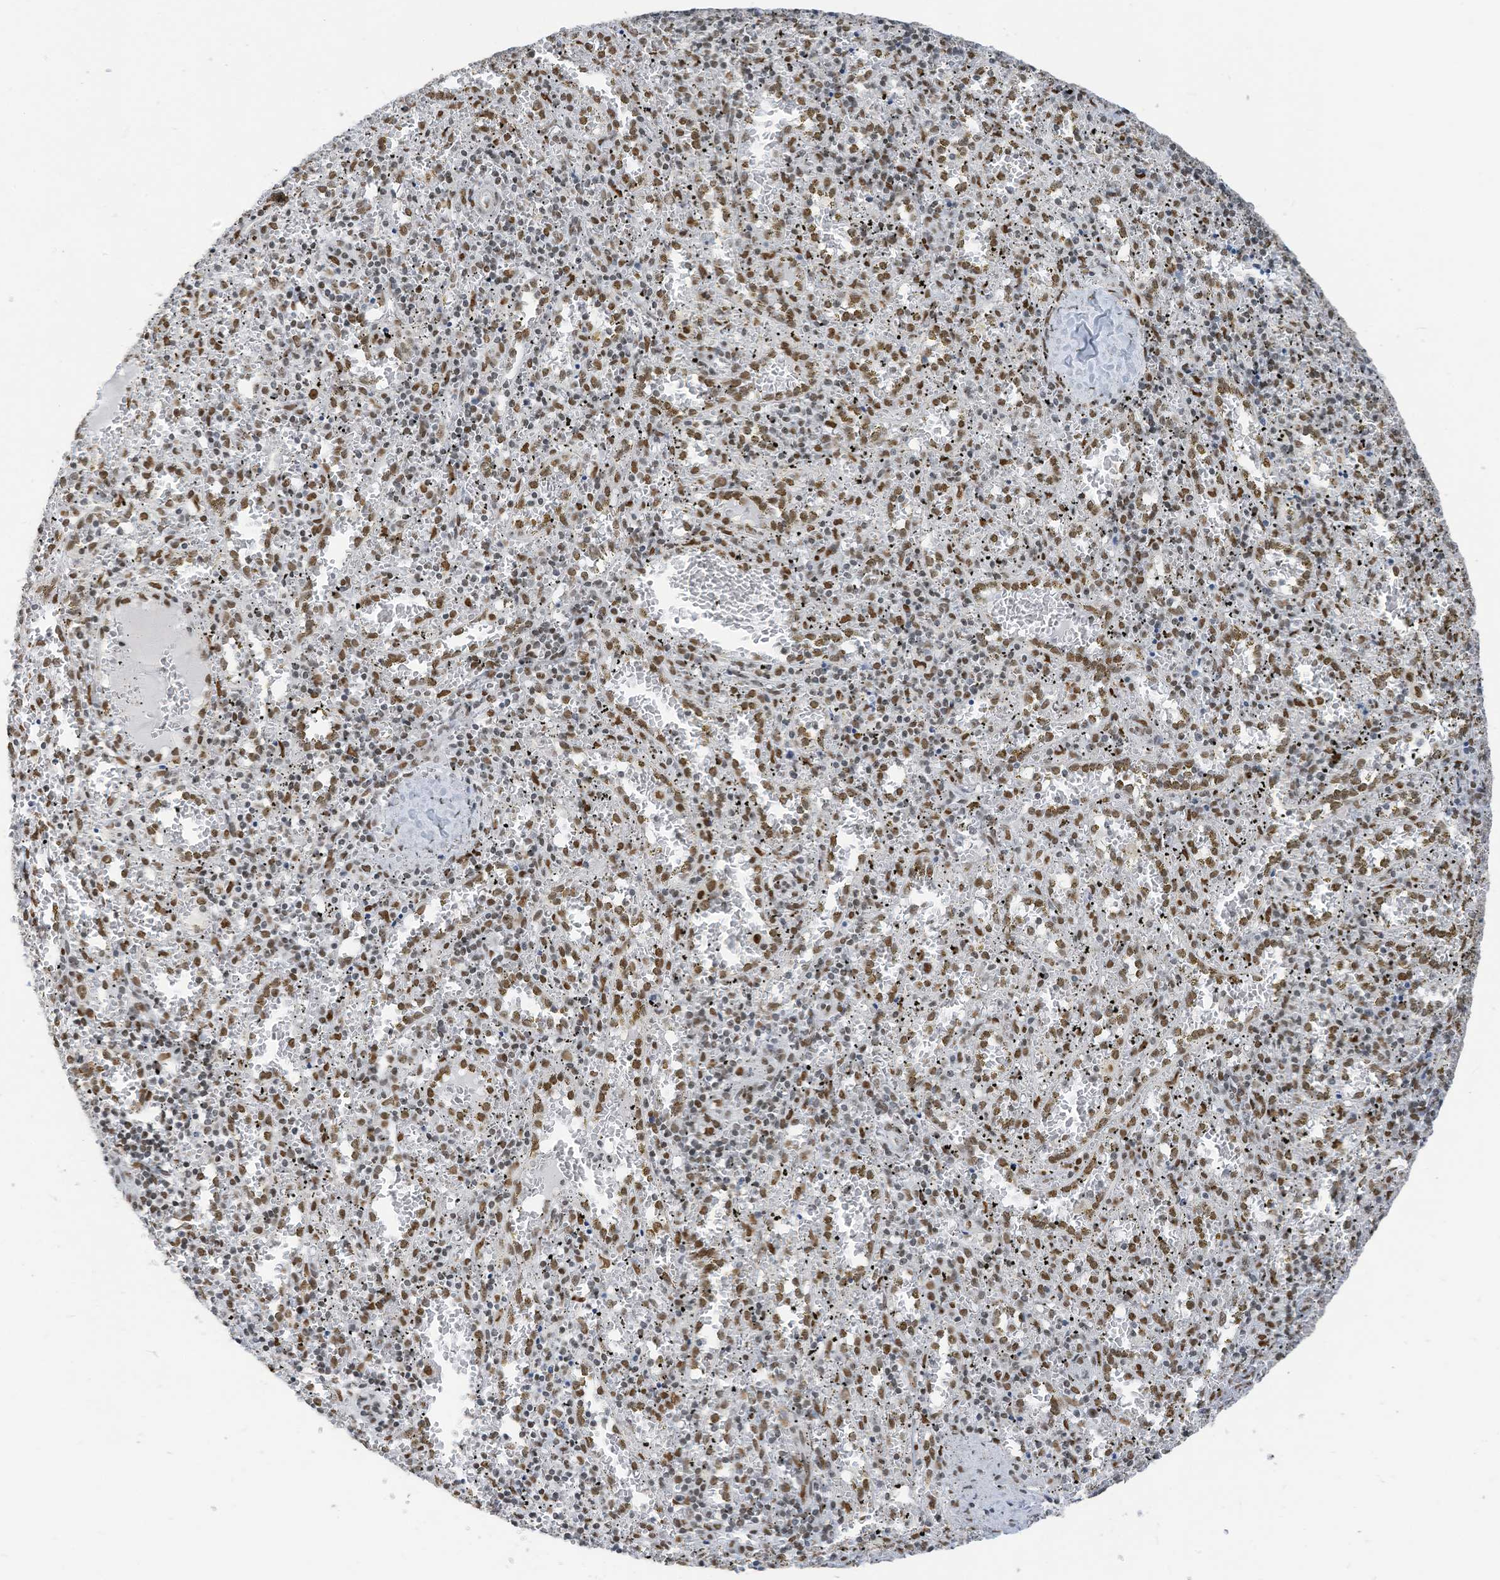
{"staining": {"intensity": "moderate", "quantity": "25%-75%", "location": "nuclear"}, "tissue": "spleen", "cell_type": "Cells in red pulp", "image_type": "normal", "snomed": [{"axis": "morphology", "description": "Normal tissue, NOS"}, {"axis": "topography", "description": "Spleen"}], "caption": "Brown immunohistochemical staining in benign human spleen reveals moderate nuclear staining in approximately 25%-75% of cells in red pulp. (Stains: DAB in brown, nuclei in blue, Microscopy: brightfield microscopy at high magnification).", "gene": "KHSRP", "patient": {"sex": "male", "age": 11}}